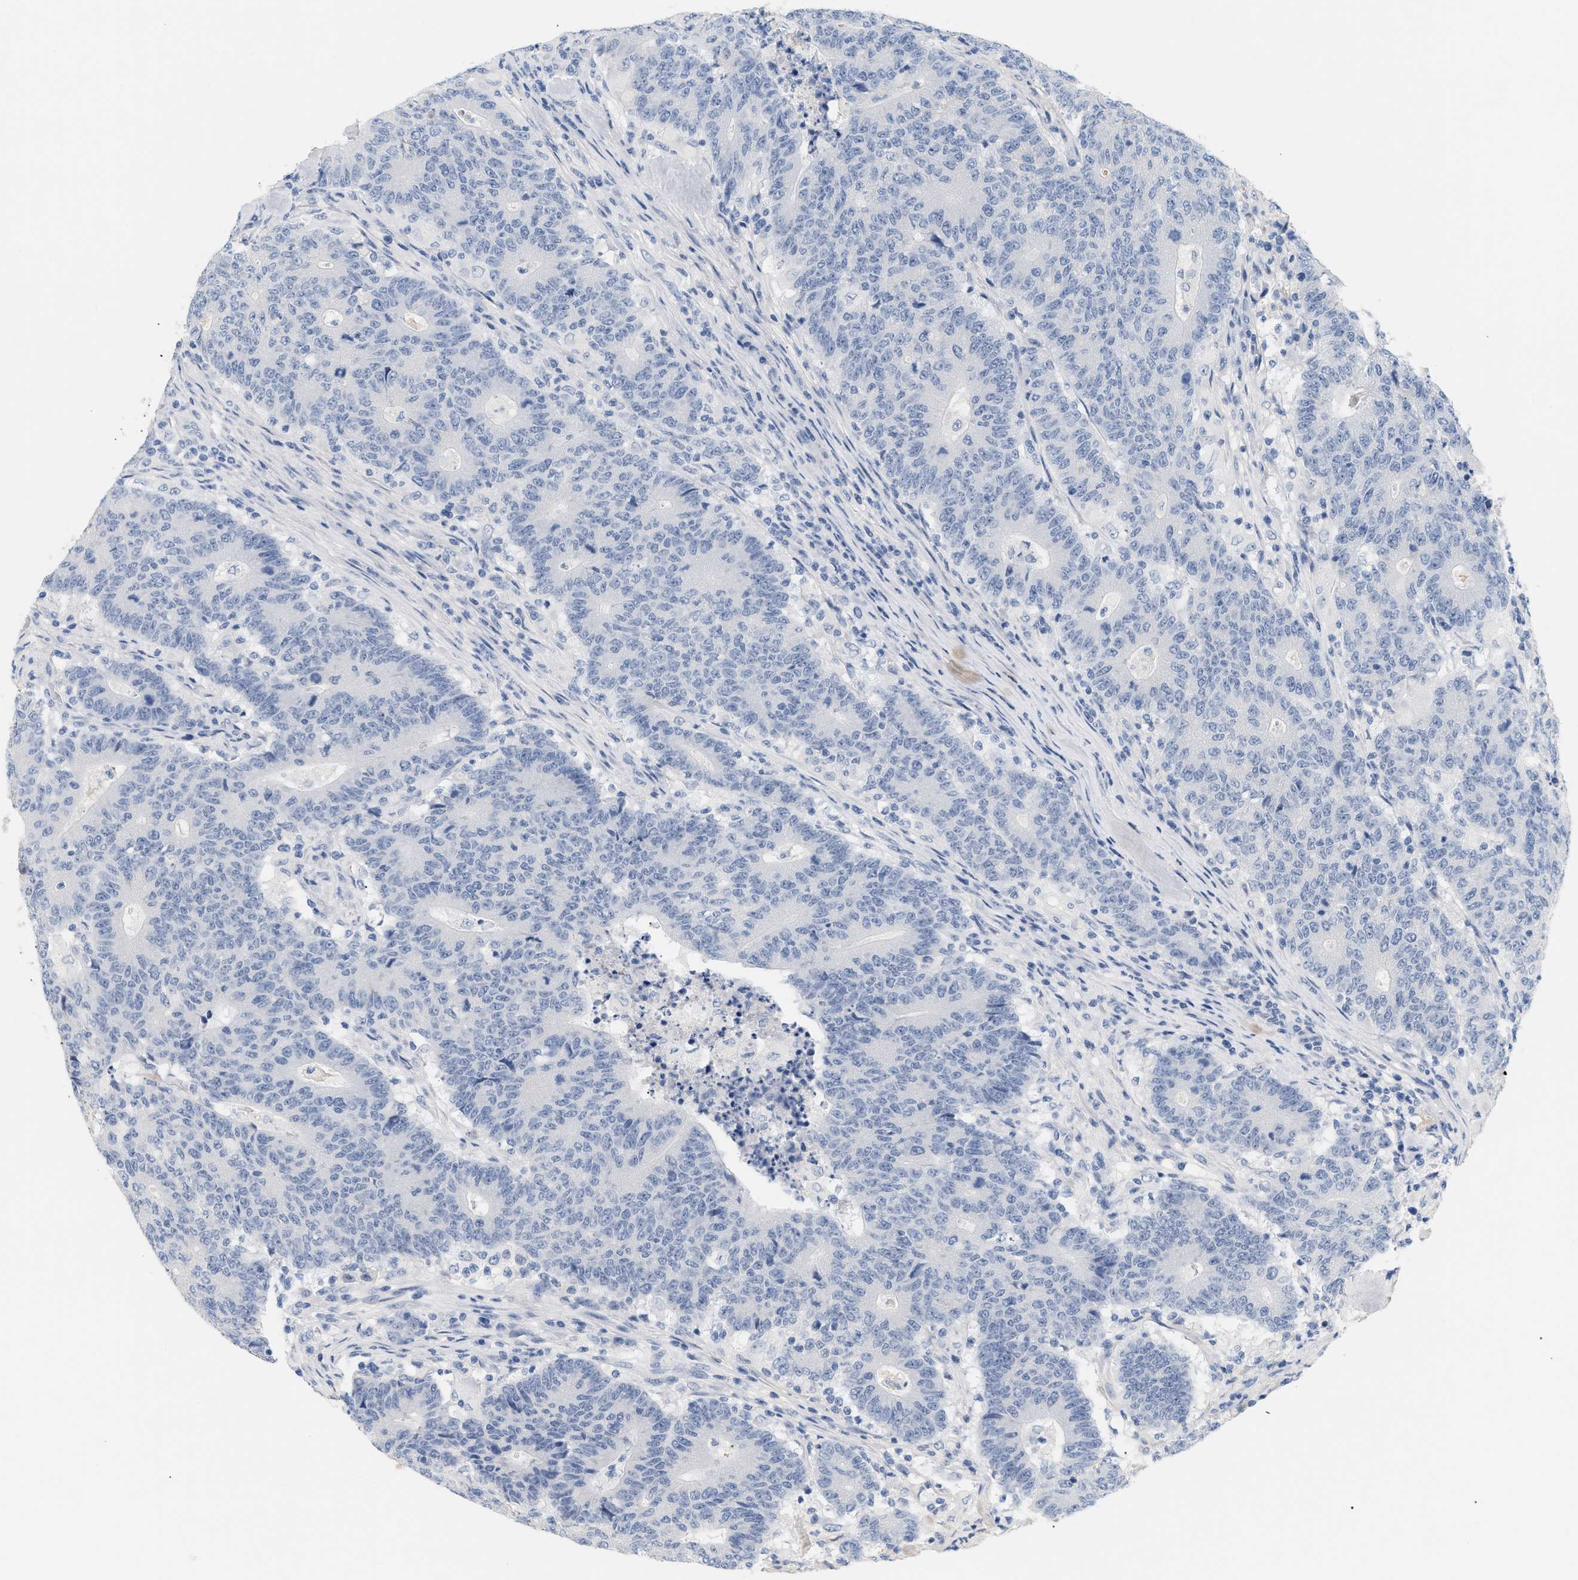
{"staining": {"intensity": "negative", "quantity": "none", "location": "none"}, "tissue": "colorectal cancer", "cell_type": "Tumor cells", "image_type": "cancer", "snomed": [{"axis": "morphology", "description": "Normal tissue, NOS"}, {"axis": "morphology", "description": "Adenocarcinoma, NOS"}, {"axis": "topography", "description": "Colon"}], "caption": "A histopathology image of human colorectal cancer (adenocarcinoma) is negative for staining in tumor cells.", "gene": "CFH", "patient": {"sex": "female", "age": 75}}